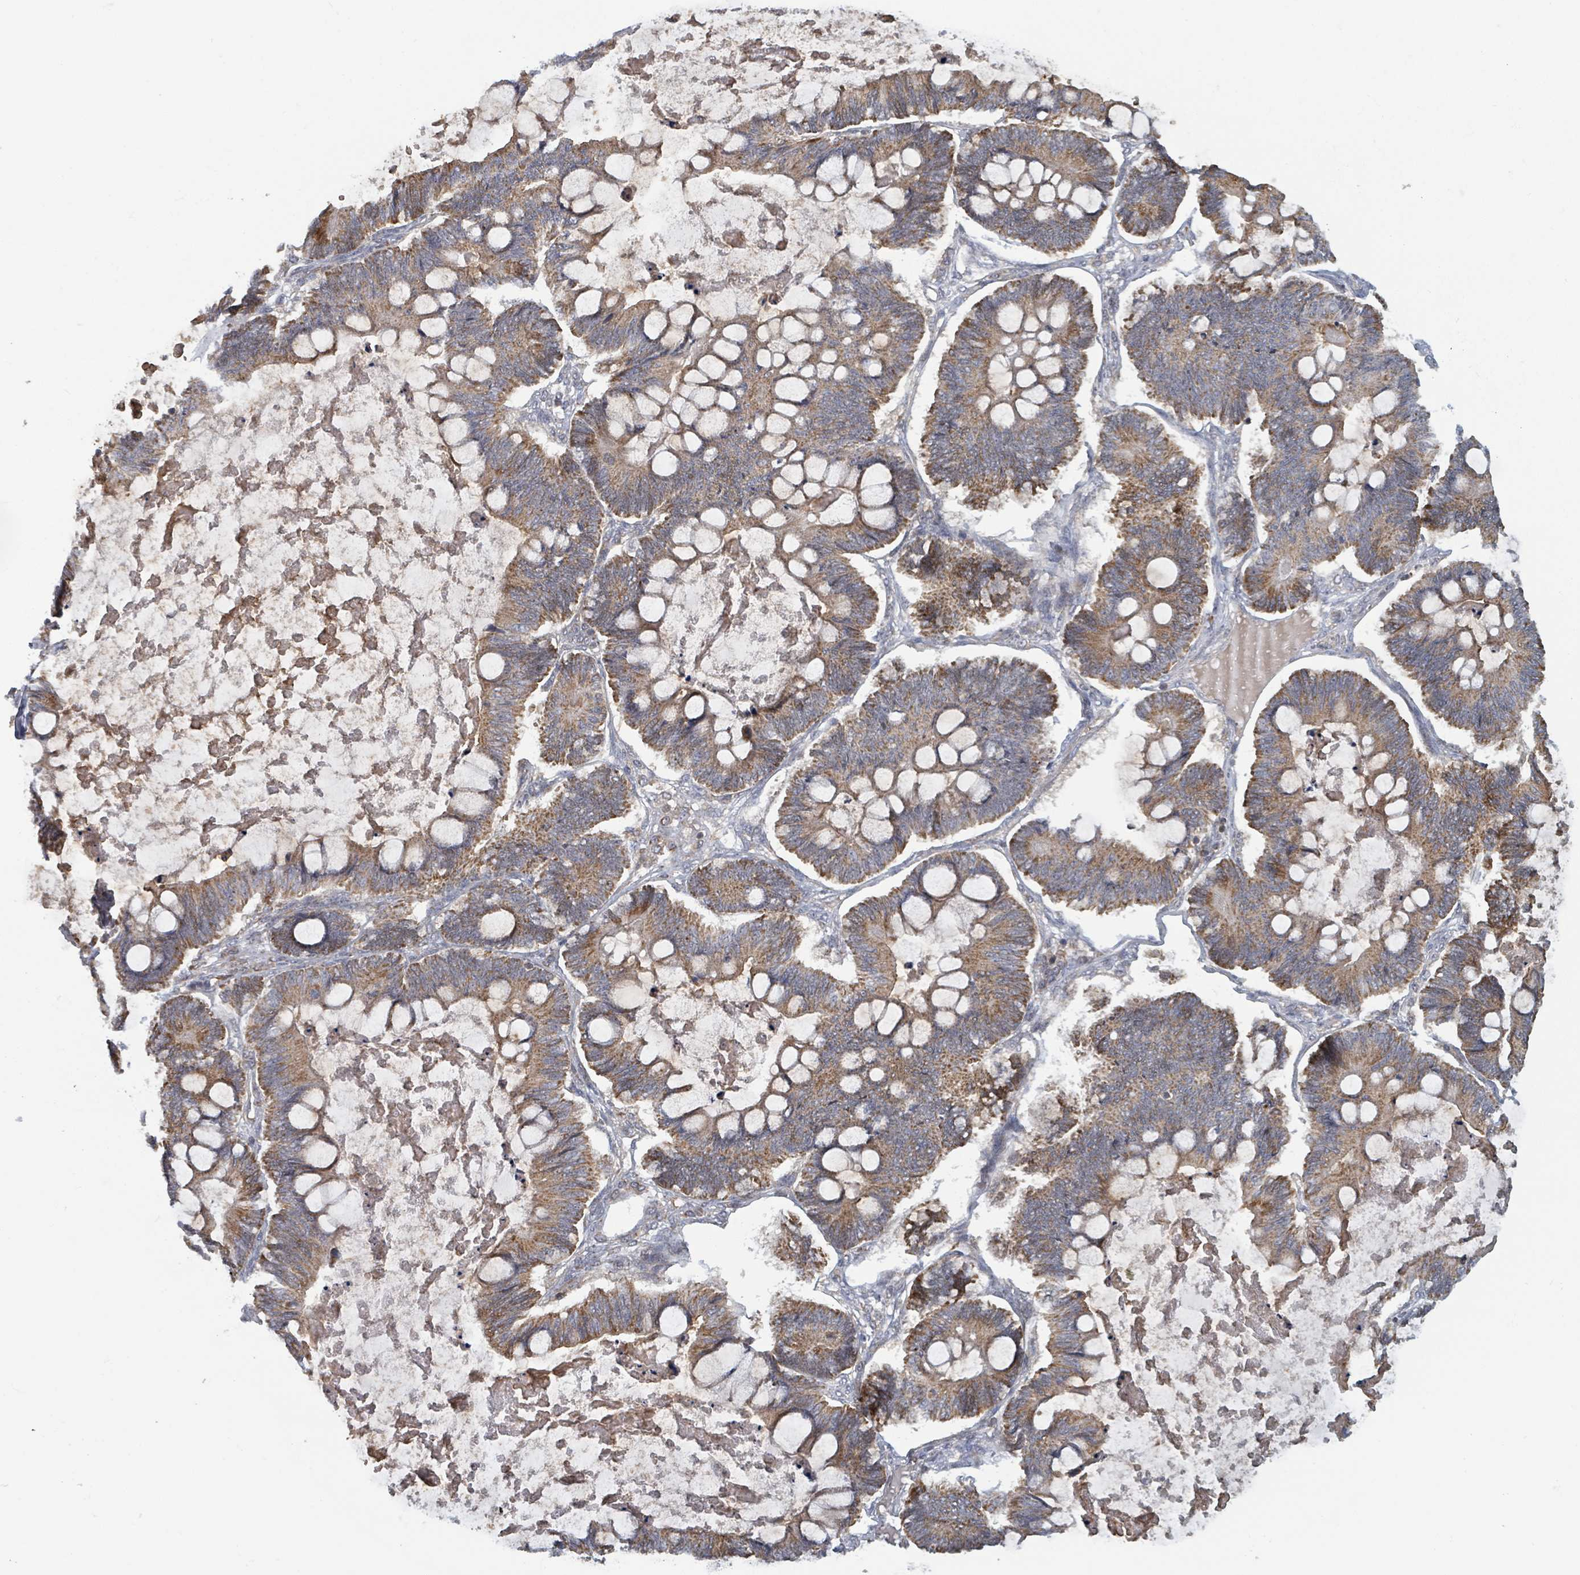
{"staining": {"intensity": "moderate", "quantity": ">75%", "location": "cytoplasmic/membranous"}, "tissue": "ovarian cancer", "cell_type": "Tumor cells", "image_type": "cancer", "snomed": [{"axis": "morphology", "description": "Cystadenocarcinoma, mucinous, NOS"}, {"axis": "topography", "description": "Ovary"}], "caption": "Ovarian cancer (mucinous cystadenocarcinoma) tissue exhibits moderate cytoplasmic/membranous expression in about >75% of tumor cells The protein is stained brown, and the nuclei are stained in blue (DAB (3,3'-diaminobenzidine) IHC with brightfield microscopy, high magnification).", "gene": "HIVEP1", "patient": {"sex": "female", "age": 61}}